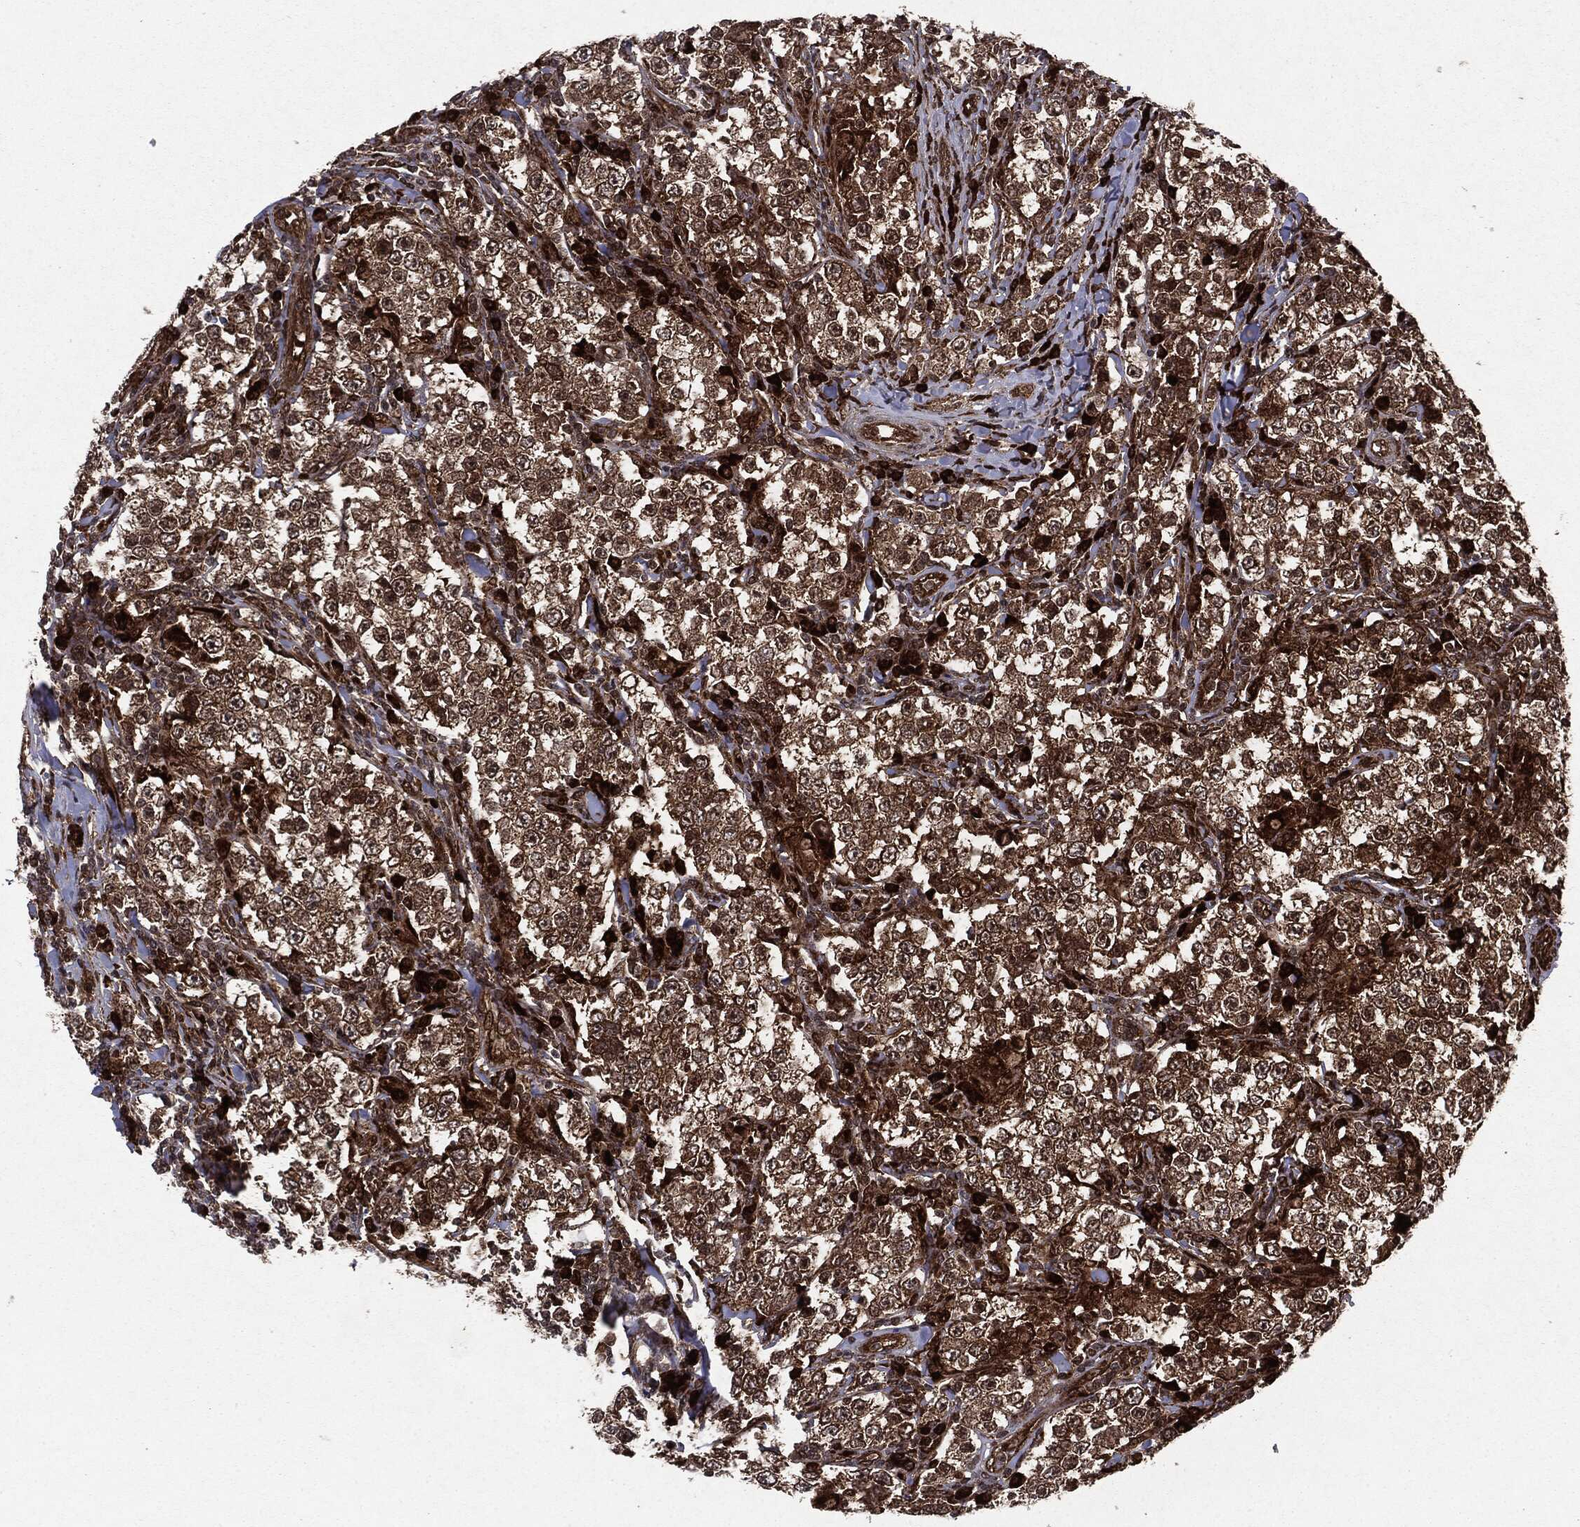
{"staining": {"intensity": "strong", "quantity": ">75%", "location": "cytoplasmic/membranous"}, "tissue": "testis cancer", "cell_type": "Tumor cells", "image_type": "cancer", "snomed": [{"axis": "morphology", "description": "Seminoma, NOS"}, {"axis": "morphology", "description": "Carcinoma, Embryonal, NOS"}, {"axis": "topography", "description": "Testis"}], "caption": "A histopathology image of human testis cancer (seminoma) stained for a protein shows strong cytoplasmic/membranous brown staining in tumor cells.", "gene": "OTUB1", "patient": {"sex": "male", "age": 41}}